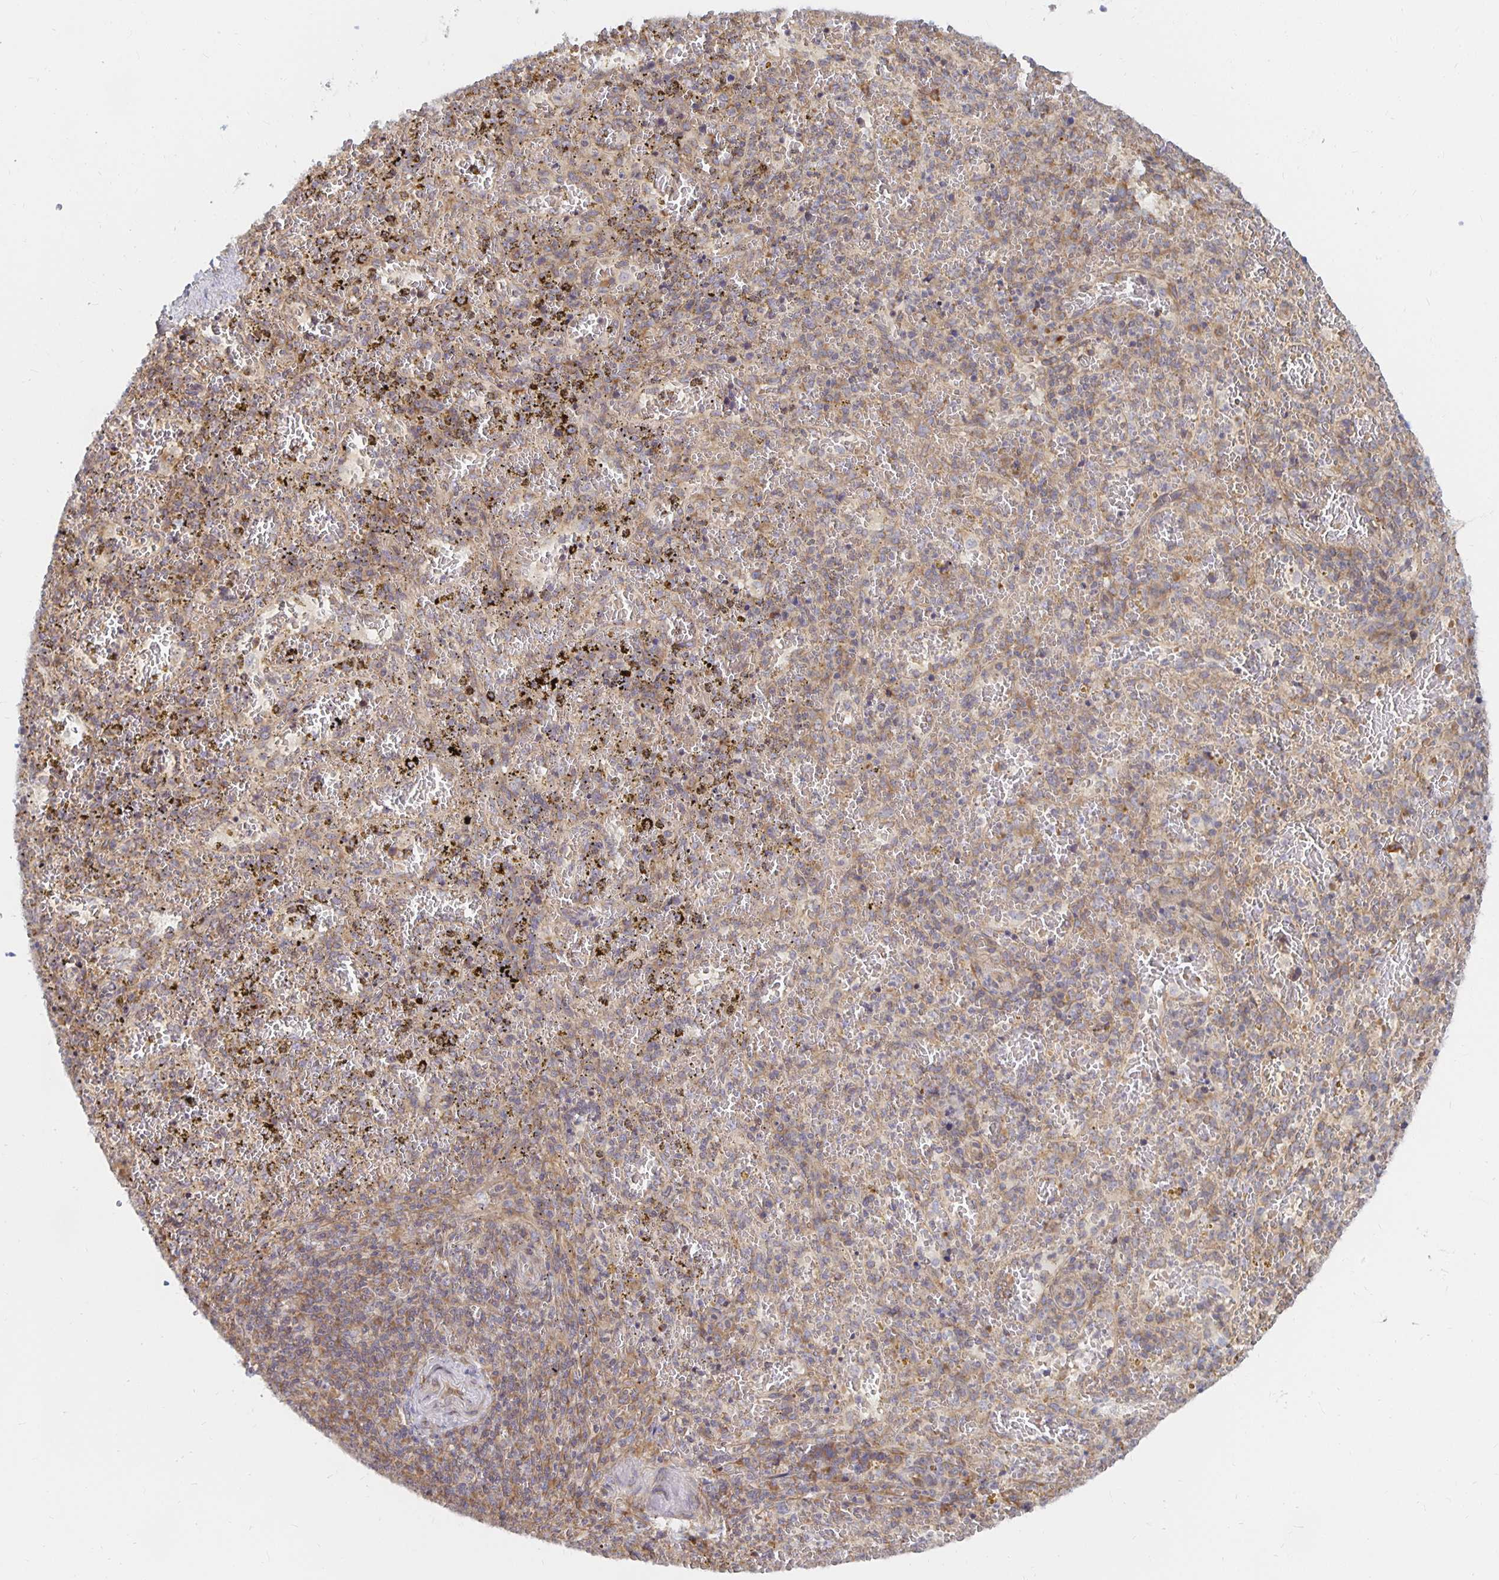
{"staining": {"intensity": "weak", "quantity": "25%-75%", "location": "cytoplasmic/membranous"}, "tissue": "spleen", "cell_type": "Cells in red pulp", "image_type": "normal", "snomed": [{"axis": "morphology", "description": "Normal tissue, NOS"}, {"axis": "topography", "description": "Spleen"}], "caption": "Immunohistochemistry (DAB (3,3'-diaminobenzidine)) staining of unremarkable spleen displays weak cytoplasmic/membranous protein staining in approximately 25%-75% of cells in red pulp. (brown staining indicates protein expression, while blue staining denotes nuclei).", "gene": "PDAP1", "patient": {"sex": "female", "age": 50}}